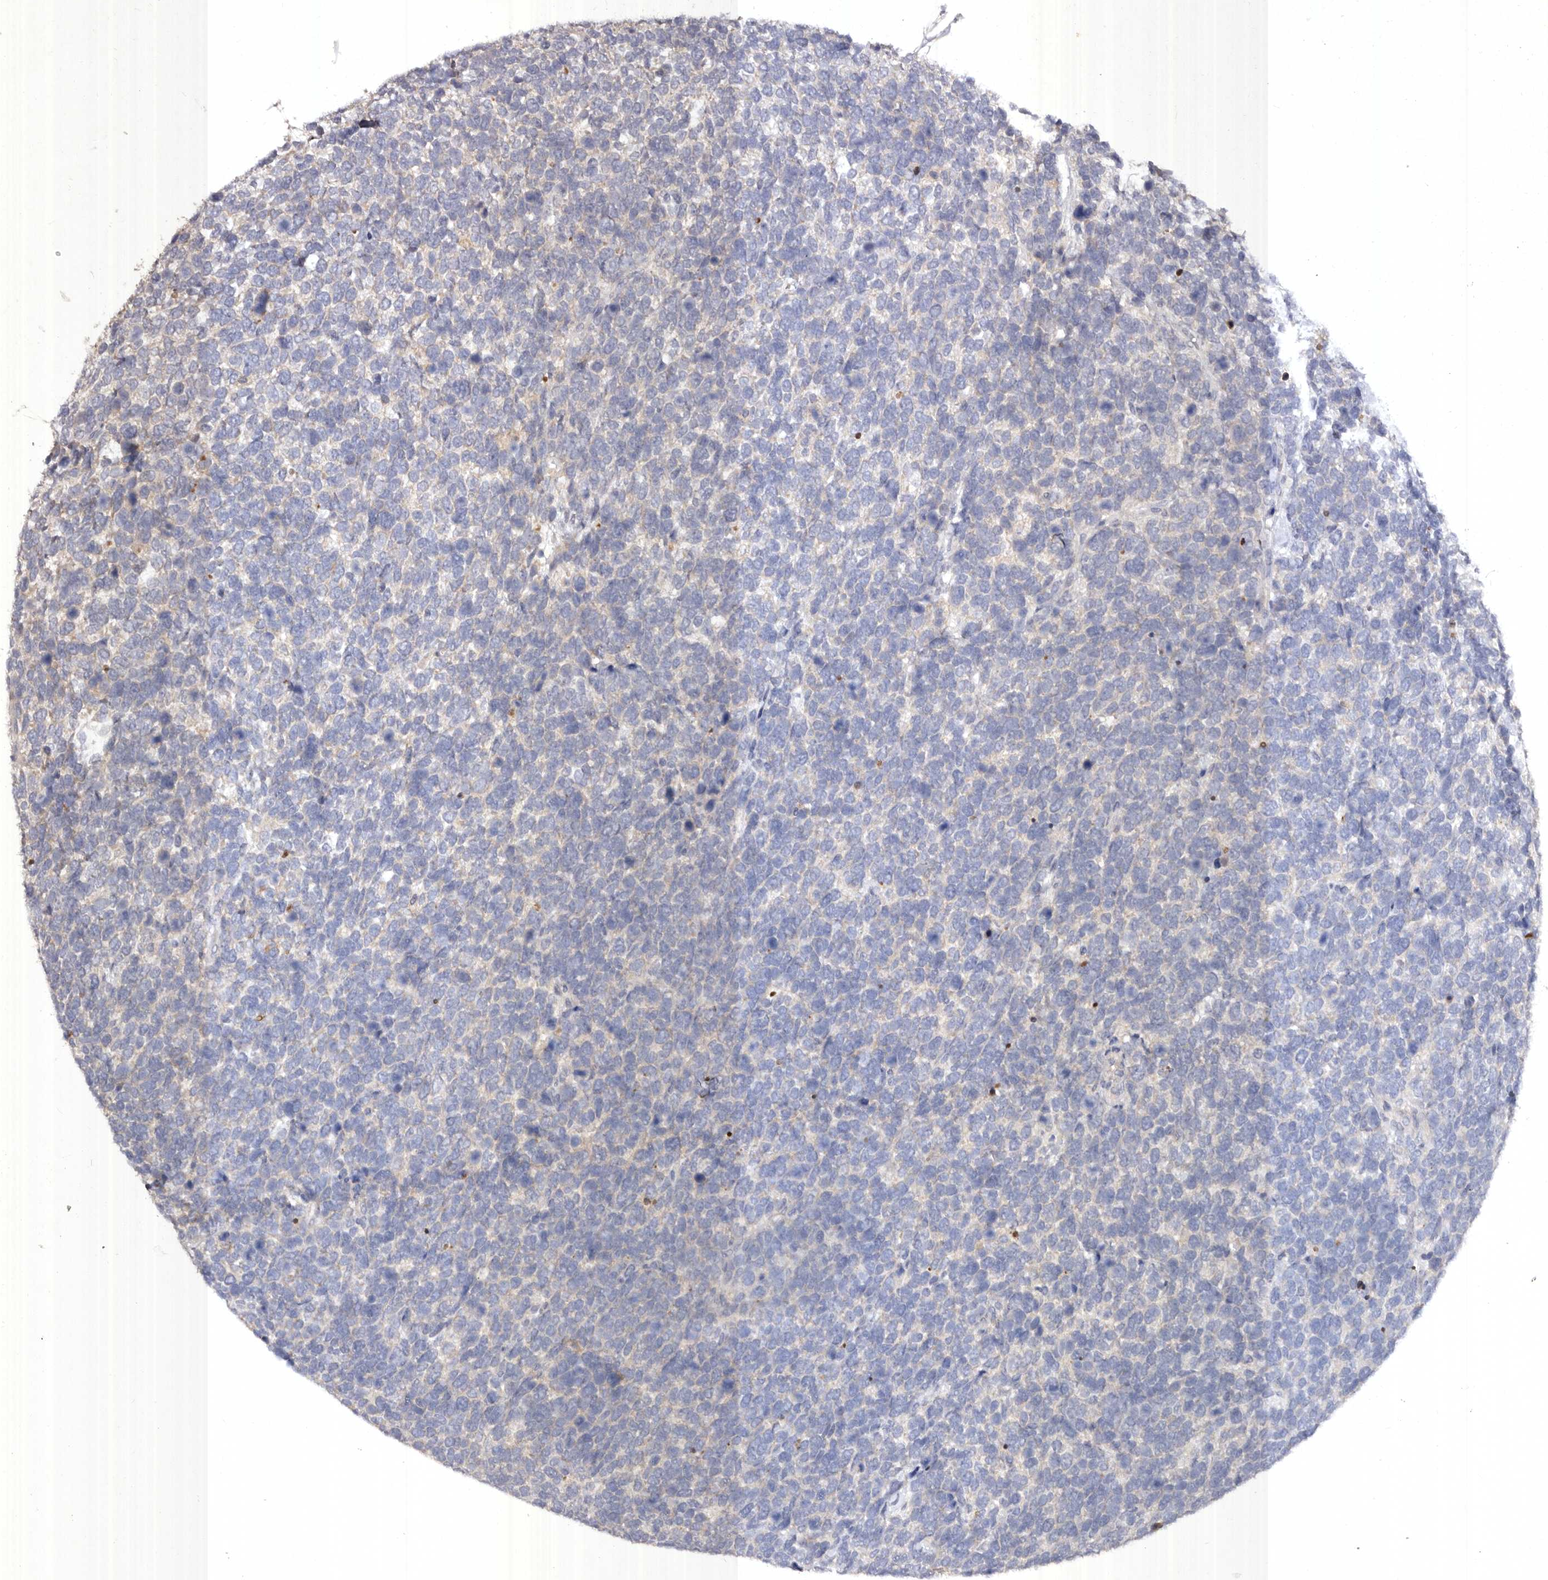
{"staining": {"intensity": "negative", "quantity": "none", "location": "none"}, "tissue": "urothelial cancer", "cell_type": "Tumor cells", "image_type": "cancer", "snomed": [{"axis": "morphology", "description": "Urothelial carcinoma, High grade"}, {"axis": "topography", "description": "Urinary bladder"}], "caption": "The micrograph exhibits no significant staining in tumor cells of urothelial cancer.", "gene": "EDEM1", "patient": {"sex": "female", "age": 82}}